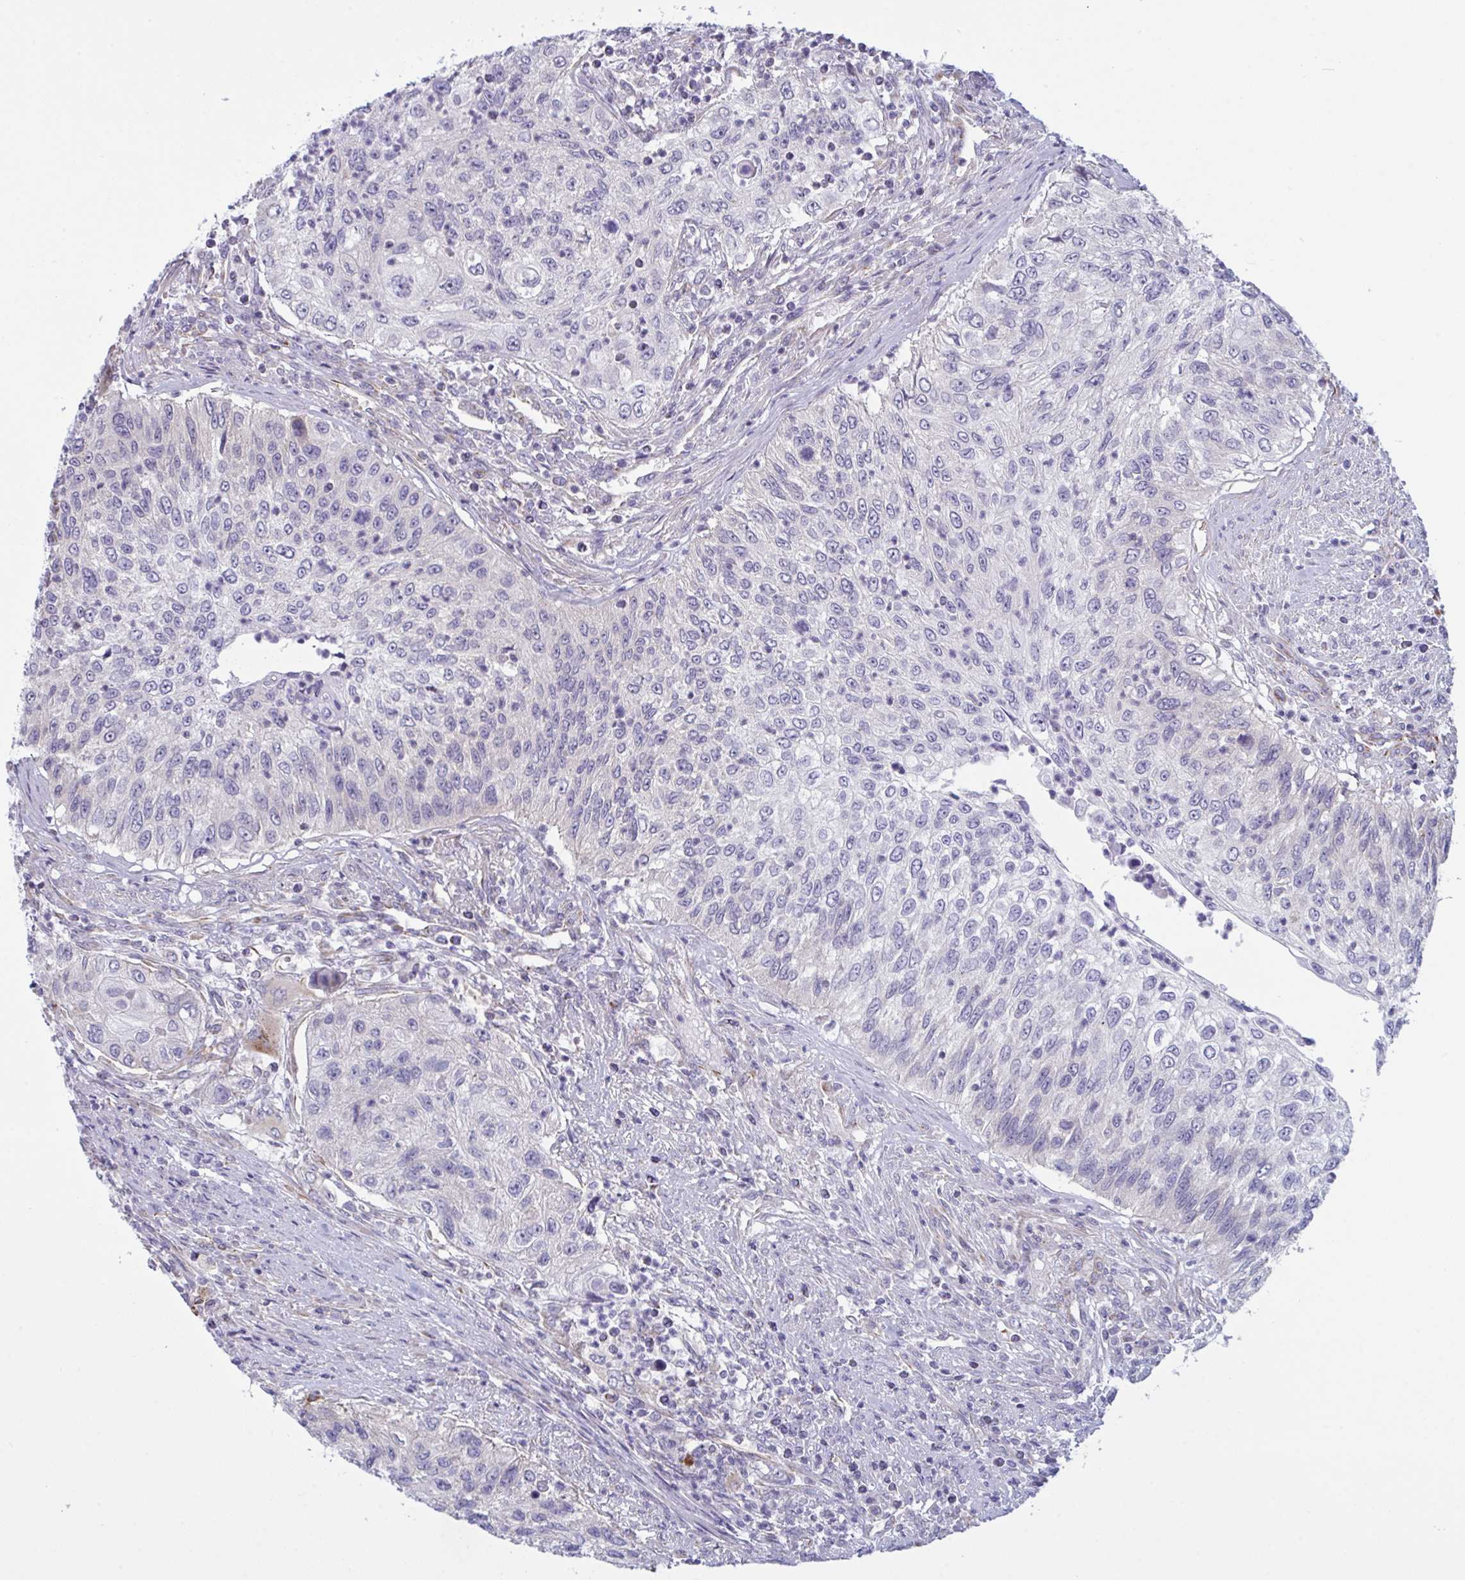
{"staining": {"intensity": "negative", "quantity": "none", "location": "none"}, "tissue": "urothelial cancer", "cell_type": "Tumor cells", "image_type": "cancer", "snomed": [{"axis": "morphology", "description": "Urothelial carcinoma, High grade"}, {"axis": "topography", "description": "Urinary bladder"}], "caption": "An immunohistochemistry (IHC) photomicrograph of urothelial carcinoma (high-grade) is shown. There is no staining in tumor cells of urothelial carcinoma (high-grade). Nuclei are stained in blue.", "gene": "DCBLD1", "patient": {"sex": "female", "age": 60}}